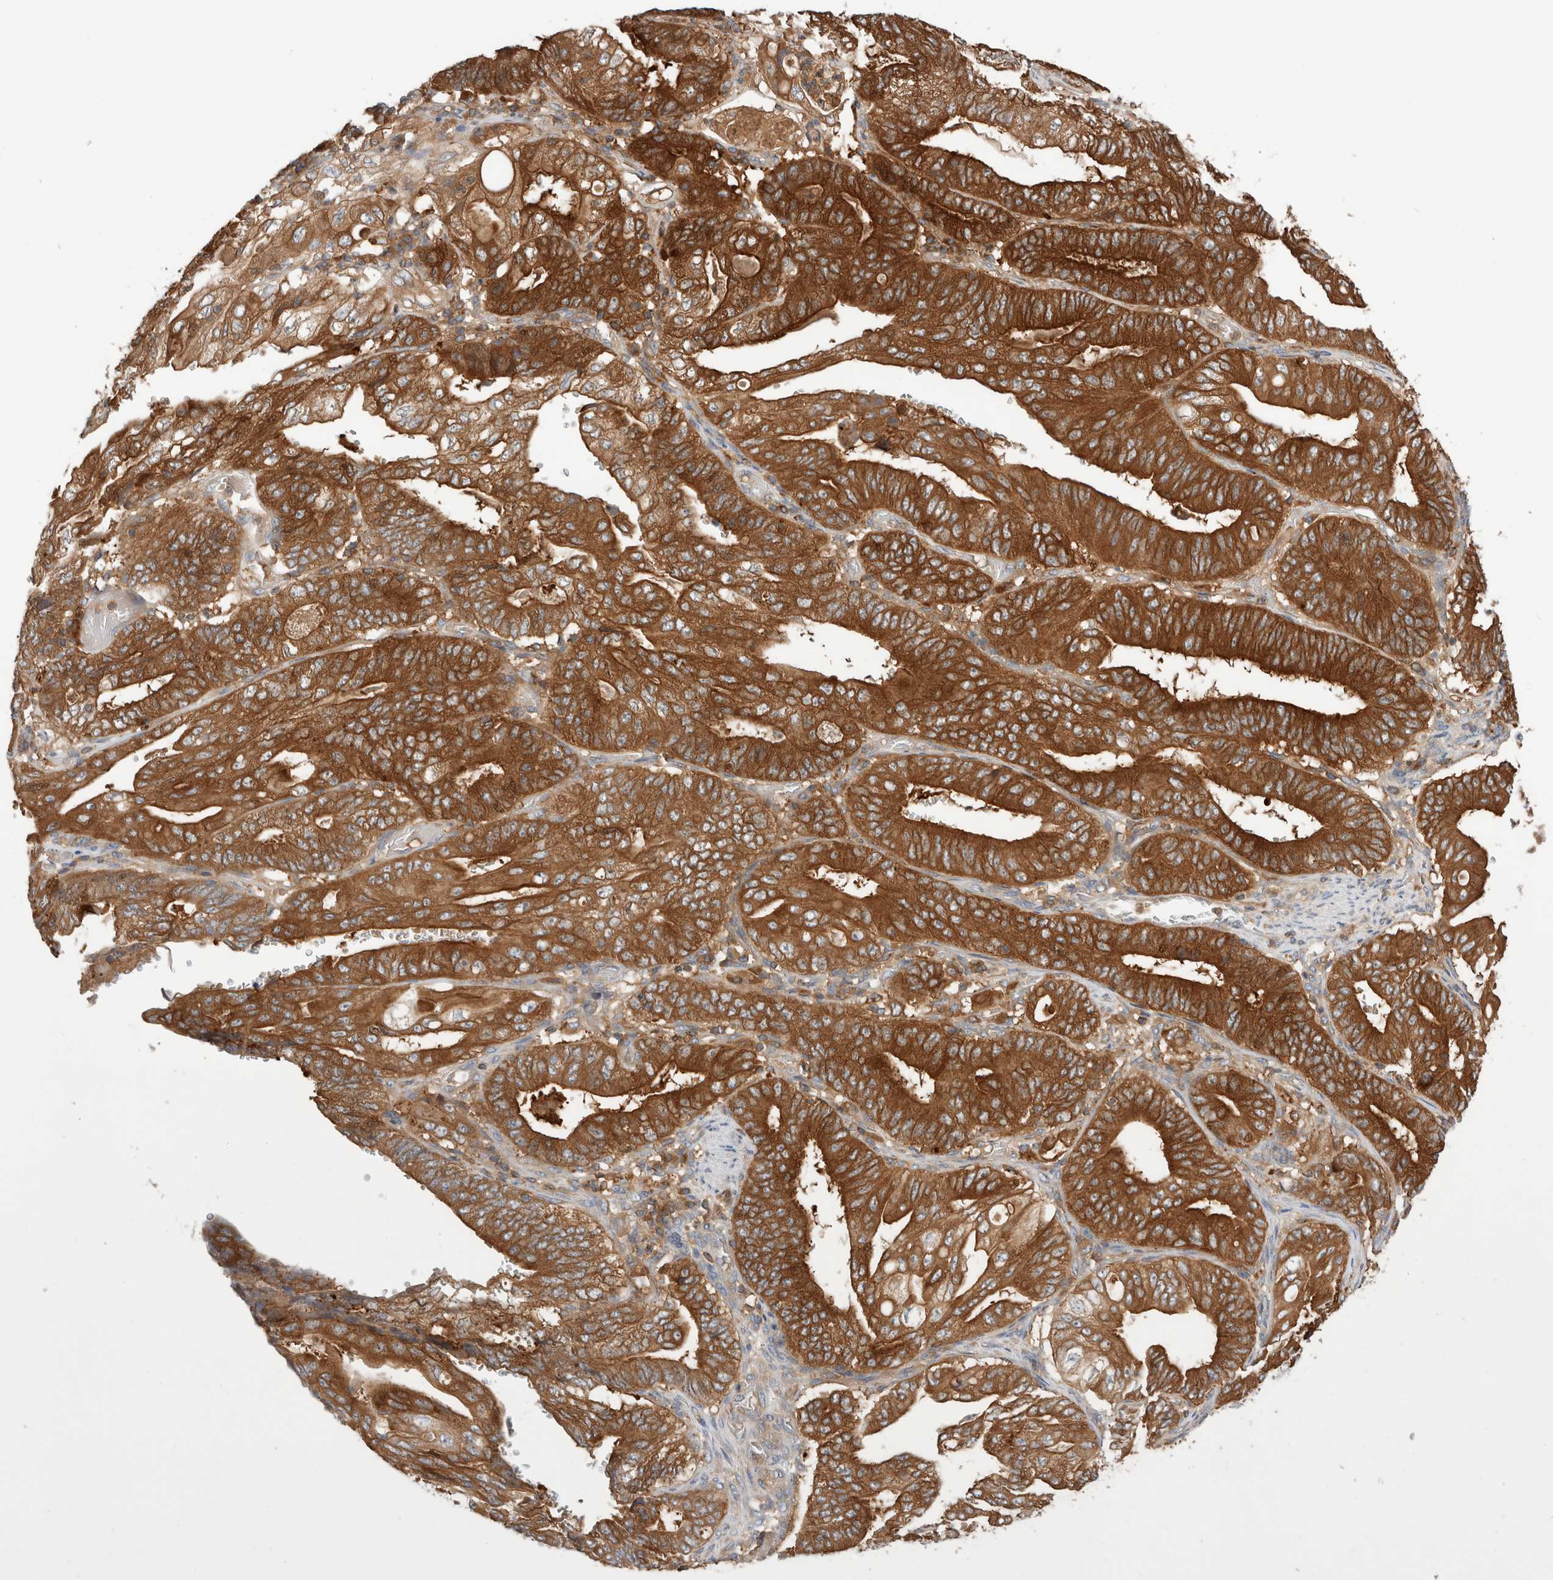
{"staining": {"intensity": "strong", "quantity": ">75%", "location": "cytoplasmic/membranous"}, "tissue": "stomach cancer", "cell_type": "Tumor cells", "image_type": "cancer", "snomed": [{"axis": "morphology", "description": "Adenocarcinoma, NOS"}, {"axis": "topography", "description": "Stomach"}], "caption": "Stomach cancer stained with a brown dye shows strong cytoplasmic/membranous positive staining in about >75% of tumor cells.", "gene": "KLHL14", "patient": {"sex": "female", "age": 73}}